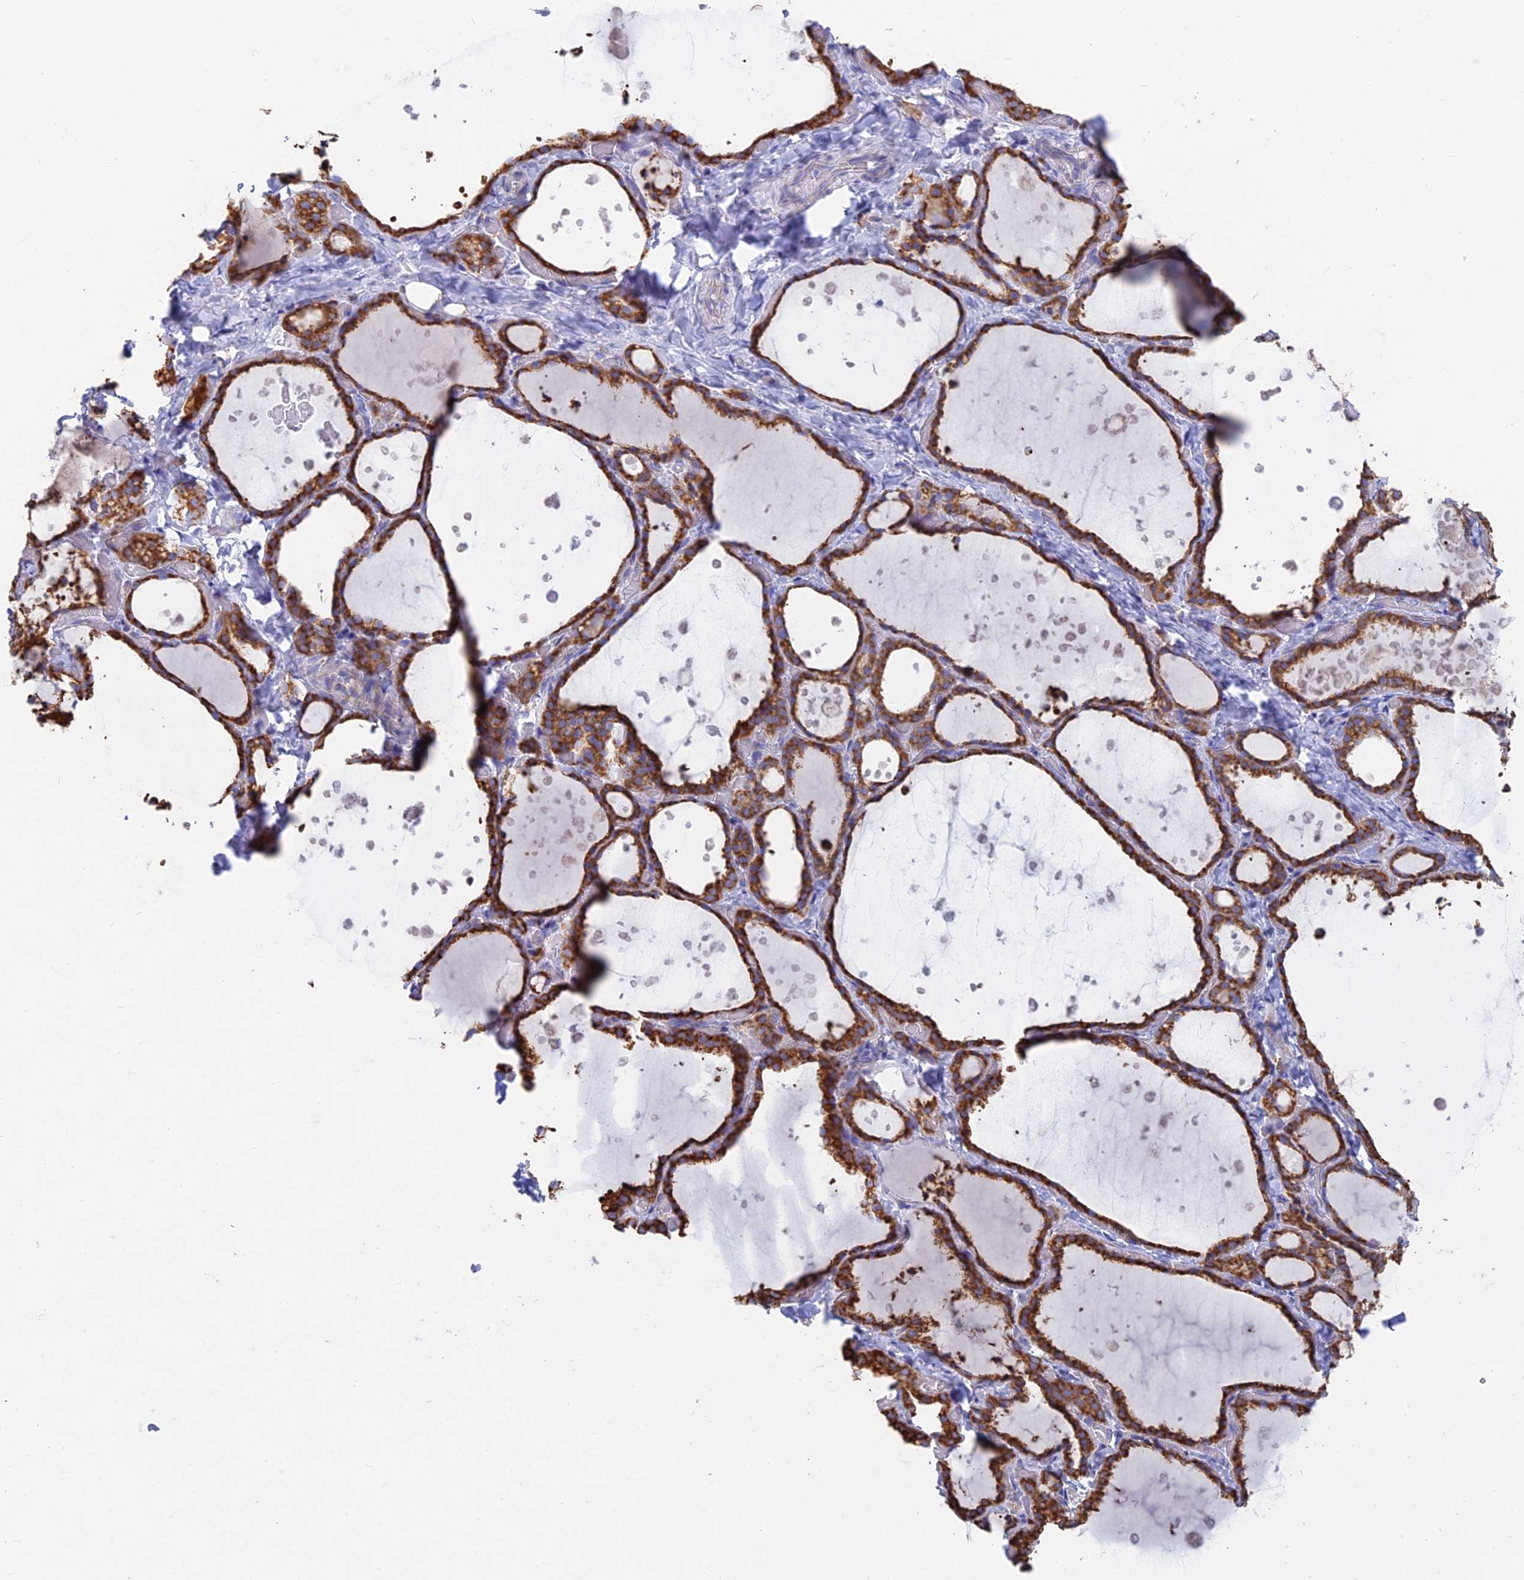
{"staining": {"intensity": "strong", "quantity": ">75%", "location": "cytoplasmic/membranous"}, "tissue": "thyroid gland", "cell_type": "Glandular cells", "image_type": "normal", "snomed": [{"axis": "morphology", "description": "Normal tissue, NOS"}, {"axis": "topography", "description": "Thyroid gland"}], "caption": "Unremarkable thyroid gland demonstrates strong cytoplasmic/membranous staining in about >75% of glandular cells, visualized by immunohistochemistry.", "gene": "WDR35", "patient": {"sex": "female", "age": 44}}